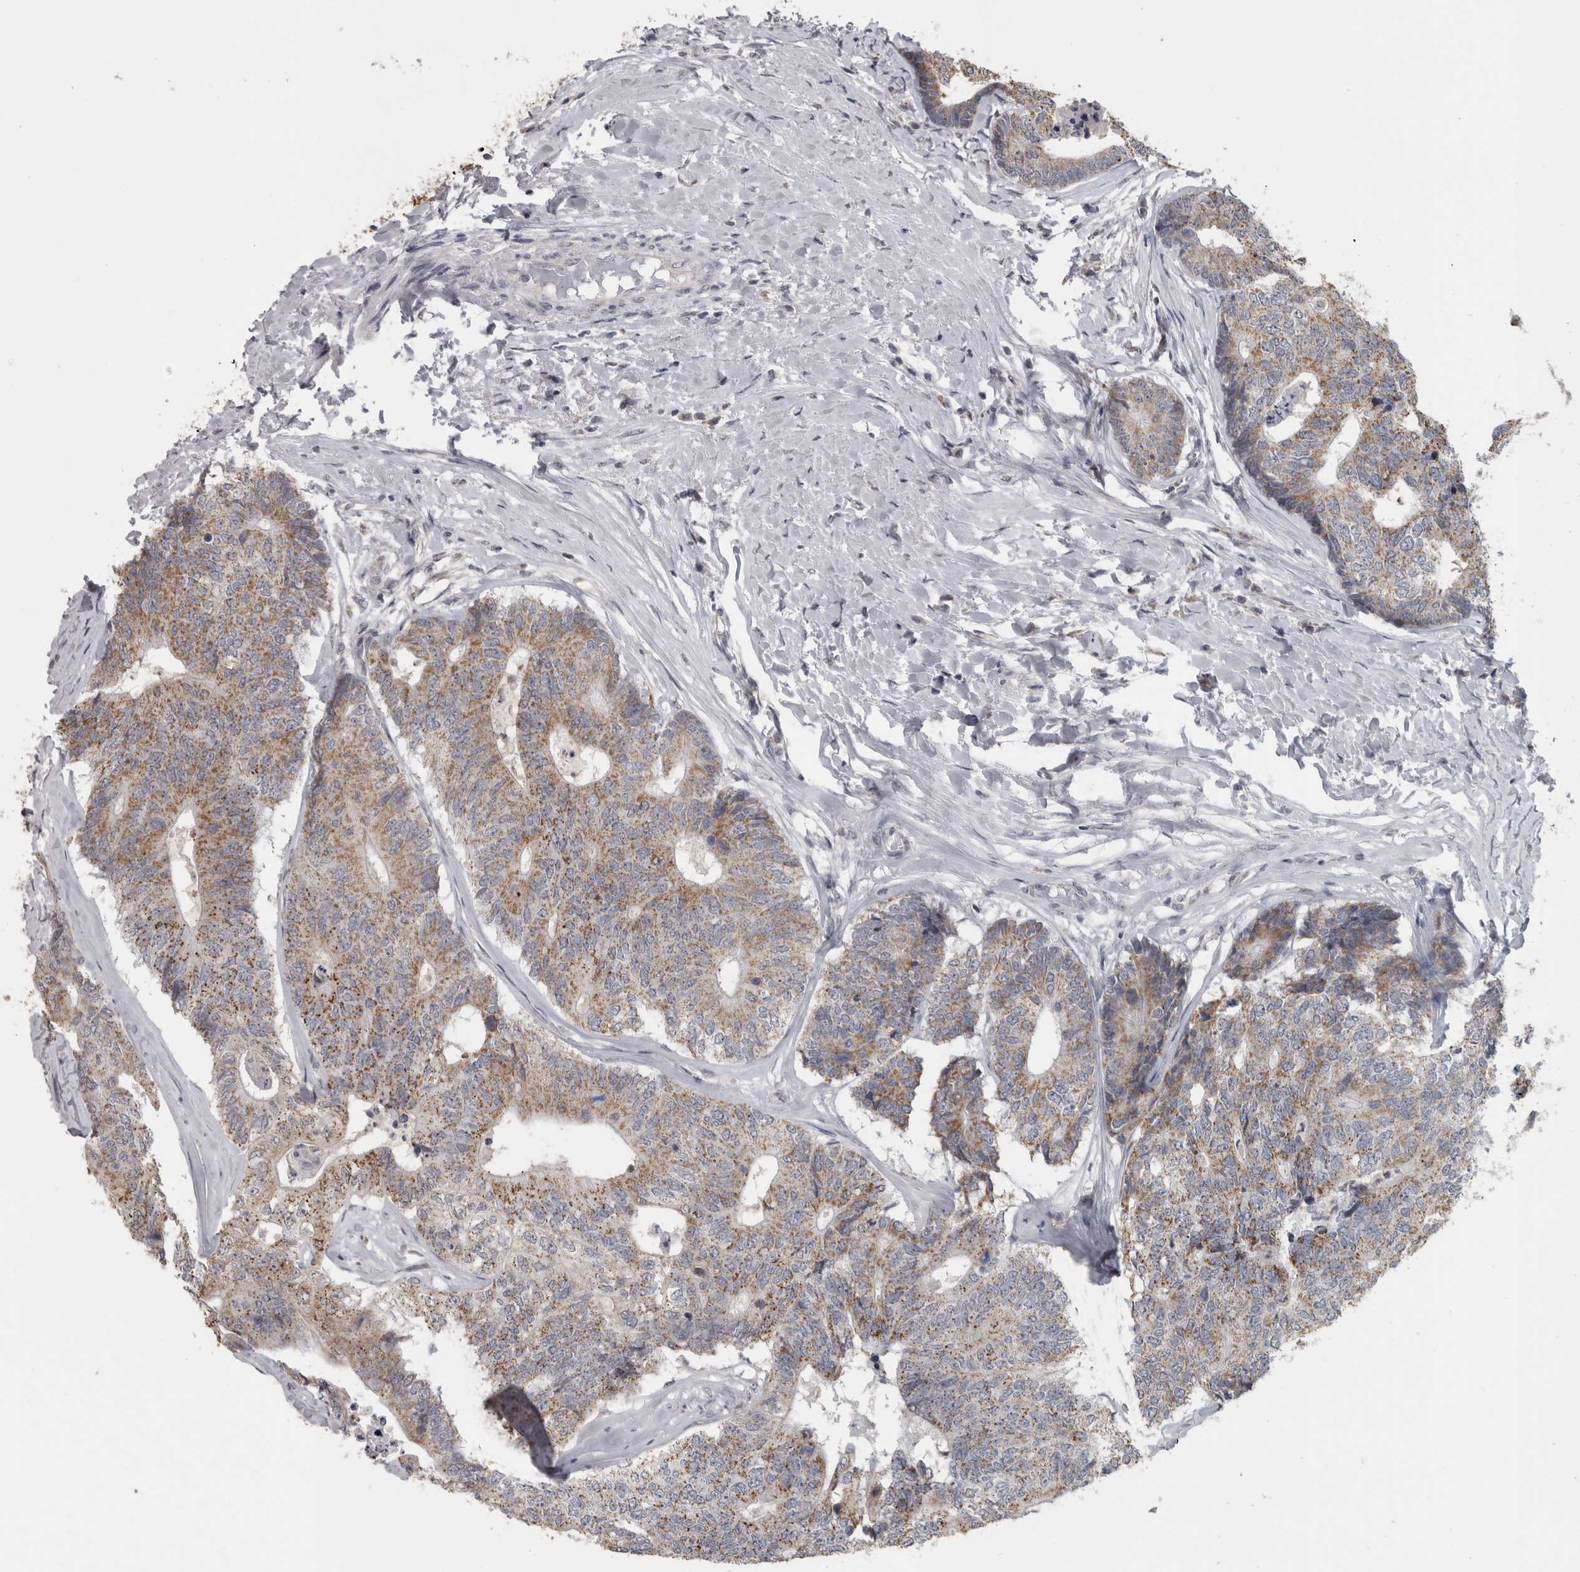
{"staining": {"intensity": "moderate", "quantity": ">75%", "location": "cytoplasmic/membranous"}, "tissue": "colorectal cancer", "cell_type": "Tumor cells", "image_type": "cancer", "snomed": [{"axis": "morphology", "description": "Adenocarcinoma, NOS"}, {"axis": "topography", "description": "Colon"}], "caption": "Tumor cells reveal medium levels of moderate cytoplasmic/membranous positivity in approximately >75% of cells in colorectal cancer (adenocarcinoma).", "gene": "OR2K2", "patient": {"sex": "female", "age": 67}}